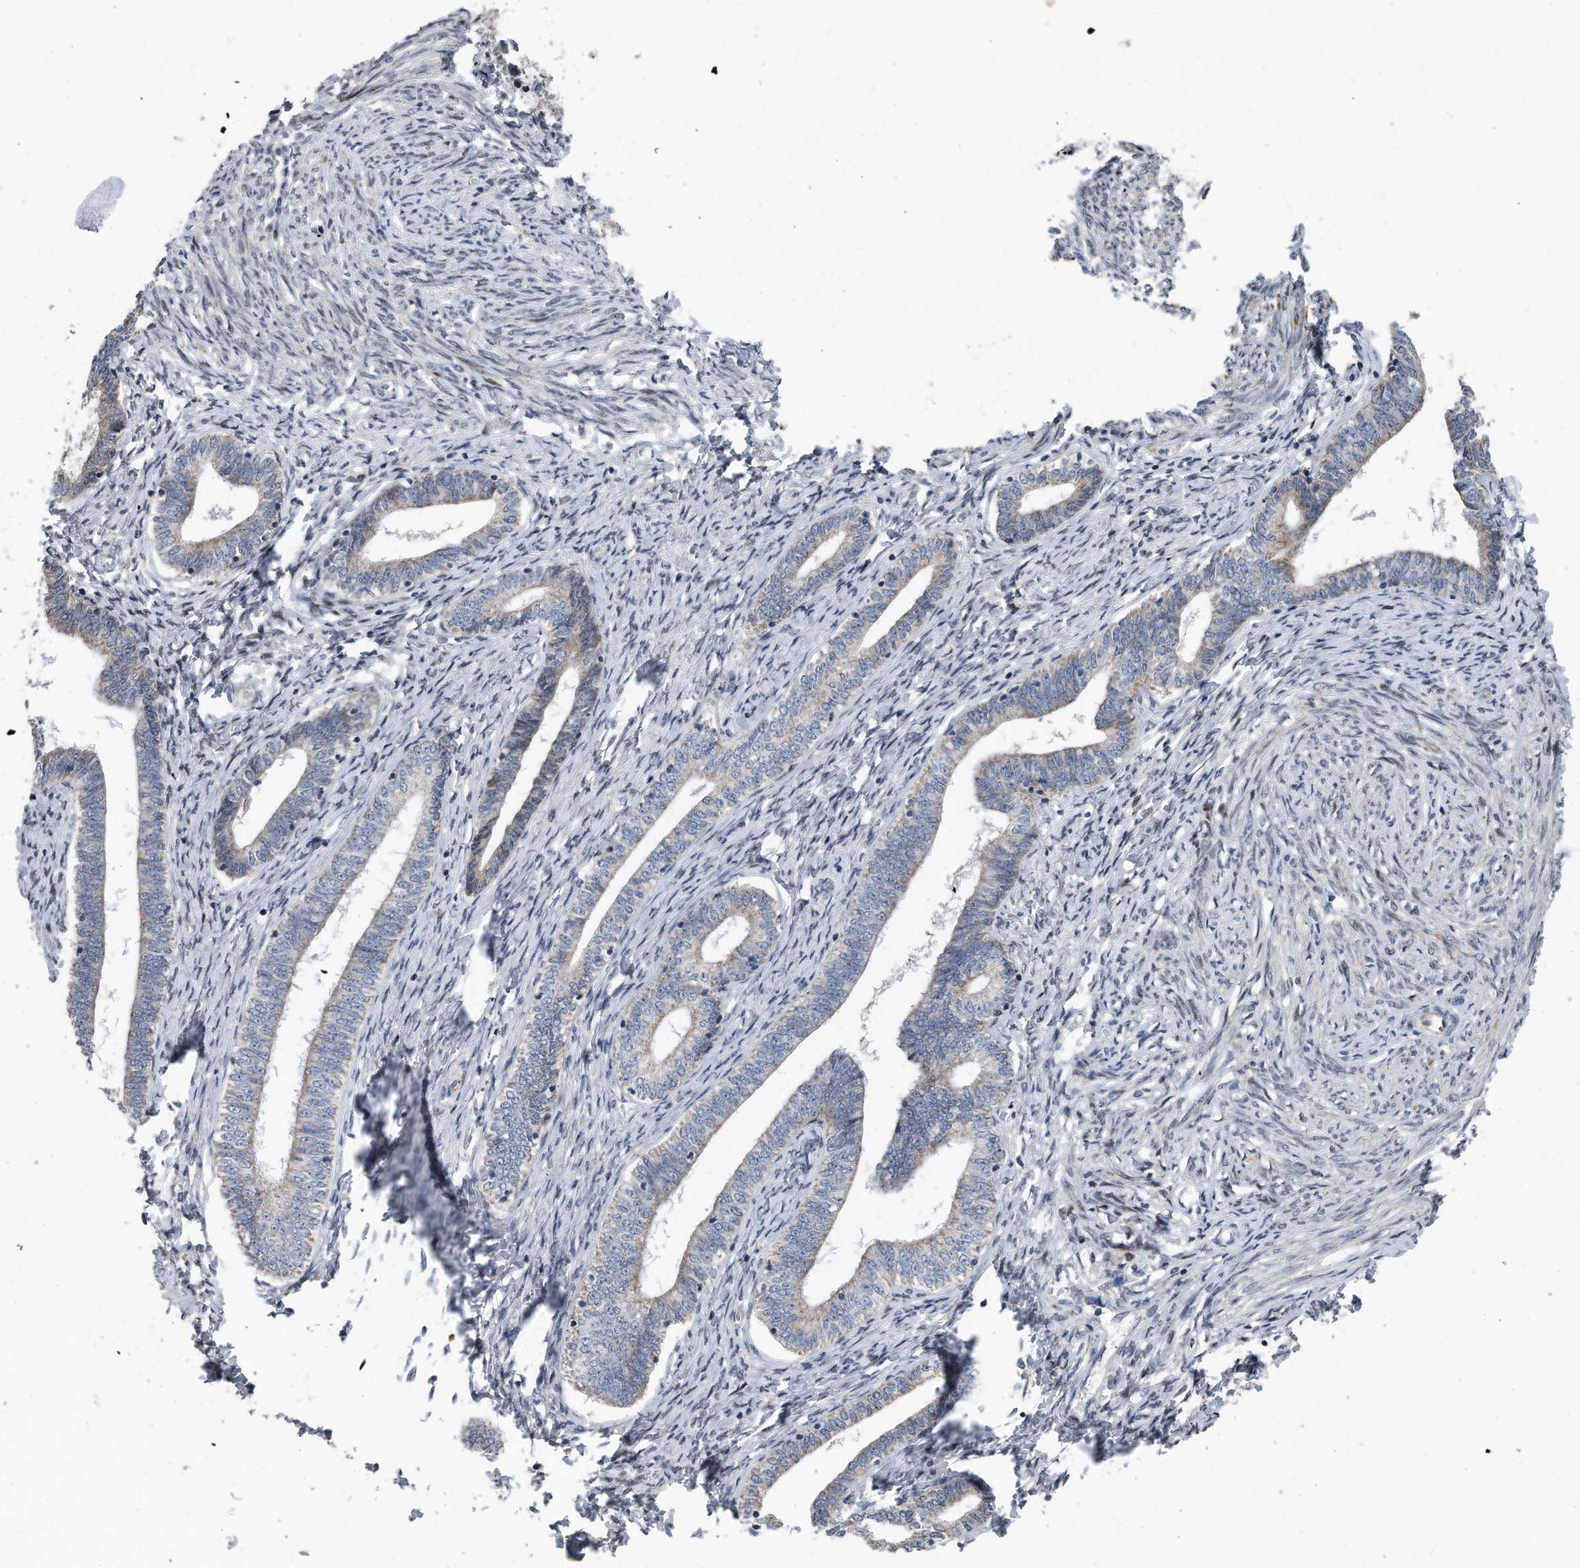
{"staining": {"intensity": "moderate", "quantity": "<25%", "location": "cytoplasmic/membranous,nuclear"}, "tissue": "endometrium", "cell_type": "Cells in endometrial stroma", "image_type": "normal", "snomed": [{"axis": "morphology", "description": "Normal tissue, NOS"}, {"axis": "topography", "description": "Endometrium"}], "caption": "The micrograph demonstrates a brown stain indicating the presence of a protein in the cytoplasmic/membranous,nuclear of cells in endometrial stroma in endometrium. The staining was performed using DAB to visualize the protein expression in brown, while the nuclei were stained in blue with hematoxylin (Magnification: 20x).", "gene": "DST", "patient": {"sex": "female", "age": 72}}